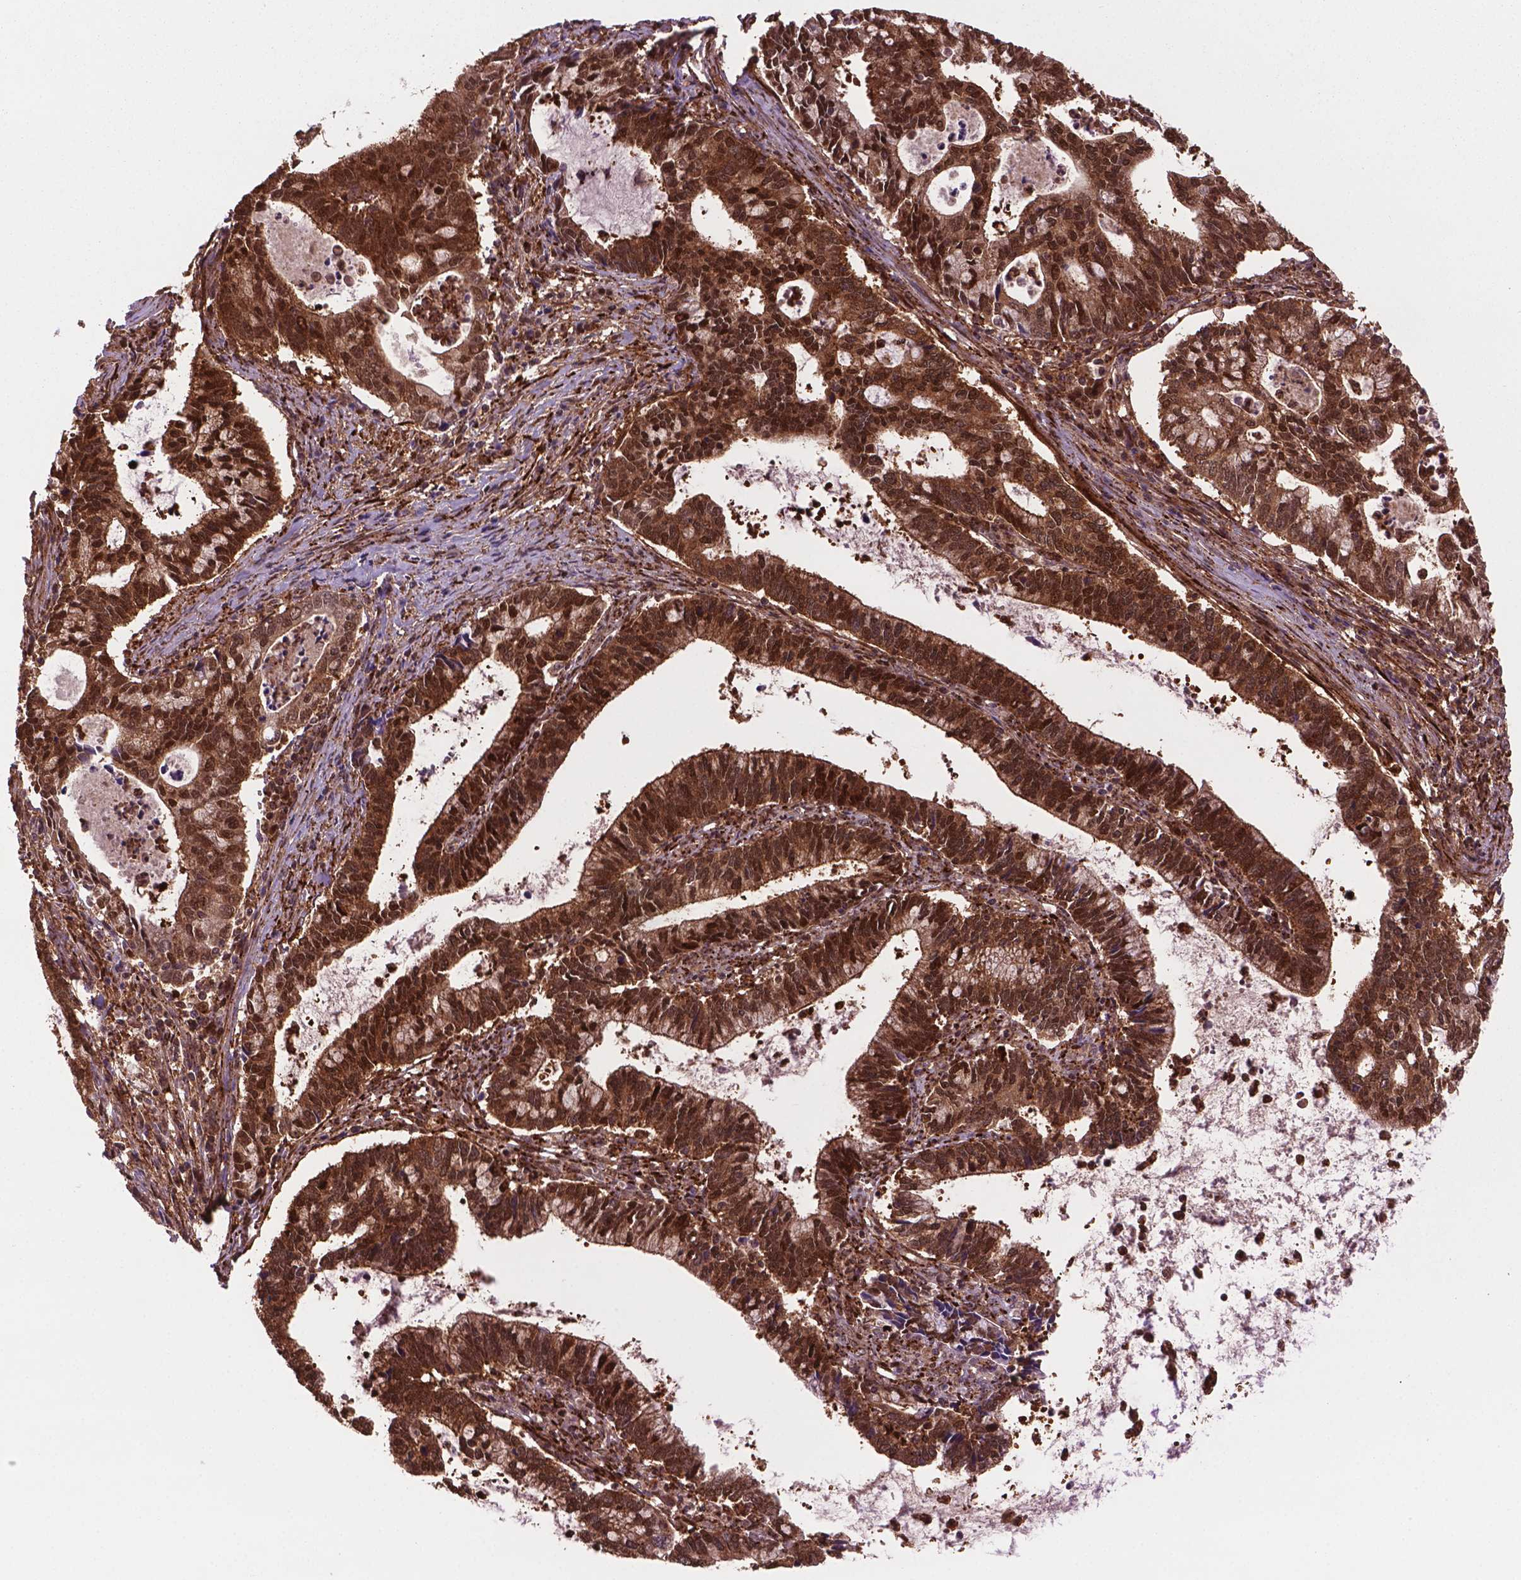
{"staining": {"intensity": "strong", "quantity": ">75%", "location": "cytoplasmic/membranous,nuclear"}, "tissue": "cervical cancer", "cell_type": "Tumor cells", "image_type": "cancer", "snomed": [{"axis": "morphology", "description": "Adenocarcinoma, NOS"}, {"axis": "topography", "description": "Cervix"}], "caption": "IHC (DAB) staining of adenocarcinoma (cervical) demonstrates strong cytoplasmic/membranous and nuclear protein staining in approximately >75% of tumor cells. The staining was performed using DAB to visualize the protein expression in brown, while the nuclei were stained in blue with hematoxylin (Magnification: 20x).", "gene": "PLIN3", "patient": {"sex": "female", "age": 42}}